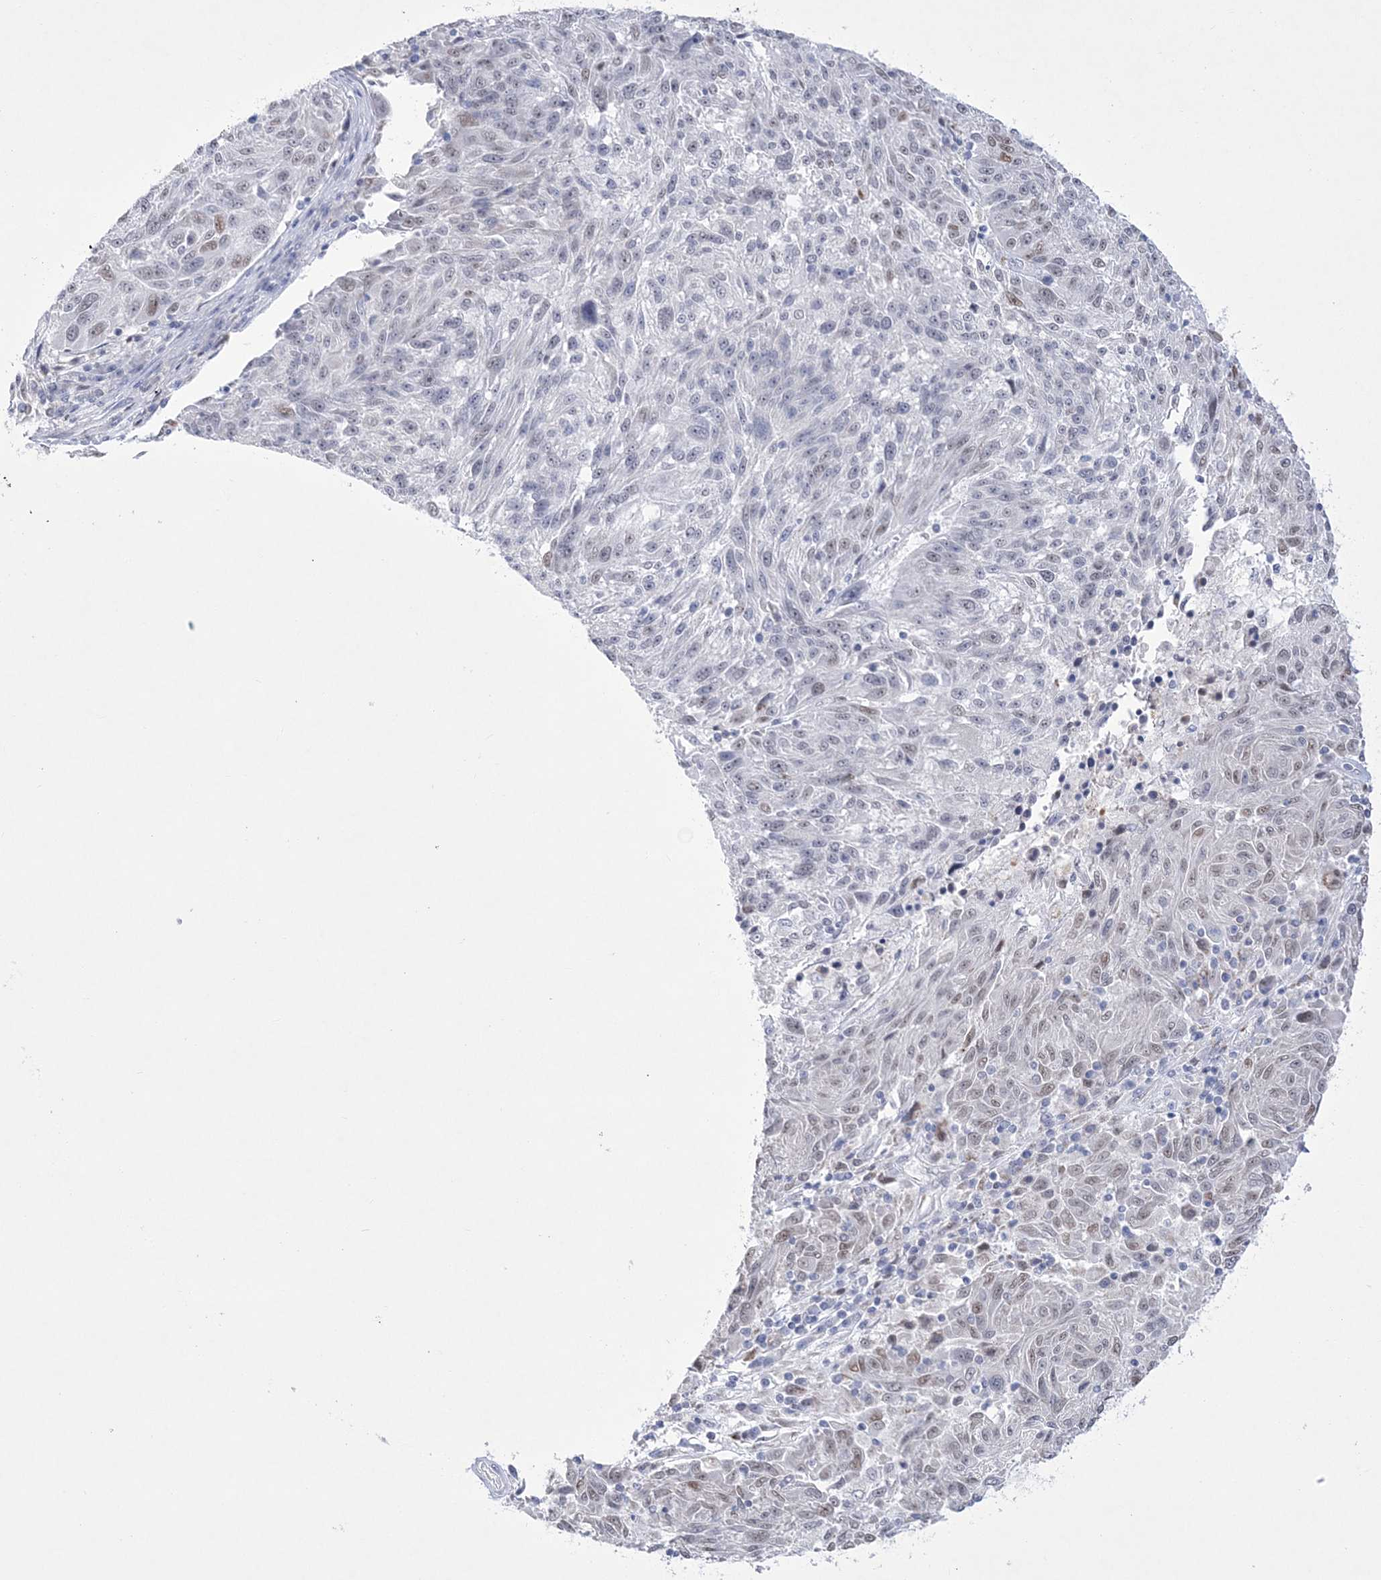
{"staining": {"intensity": "weak", "quantity": "<25%", "location": "nuclear"}, "tissue": "melanoma", "cell_type": "Tumor cells", "image_type": "cancer", "snomed": [{"axis": "morphology", "description": "Malignant melanoma, NOS"}, {"axis": "topography", "description": "Skin"}], "caption": "Immunohistochemistry of human malignant melanoma reveals no positivity in tumor cells.", "gene": "WDR27", "patient": {"sex": "male", "age": 53}}